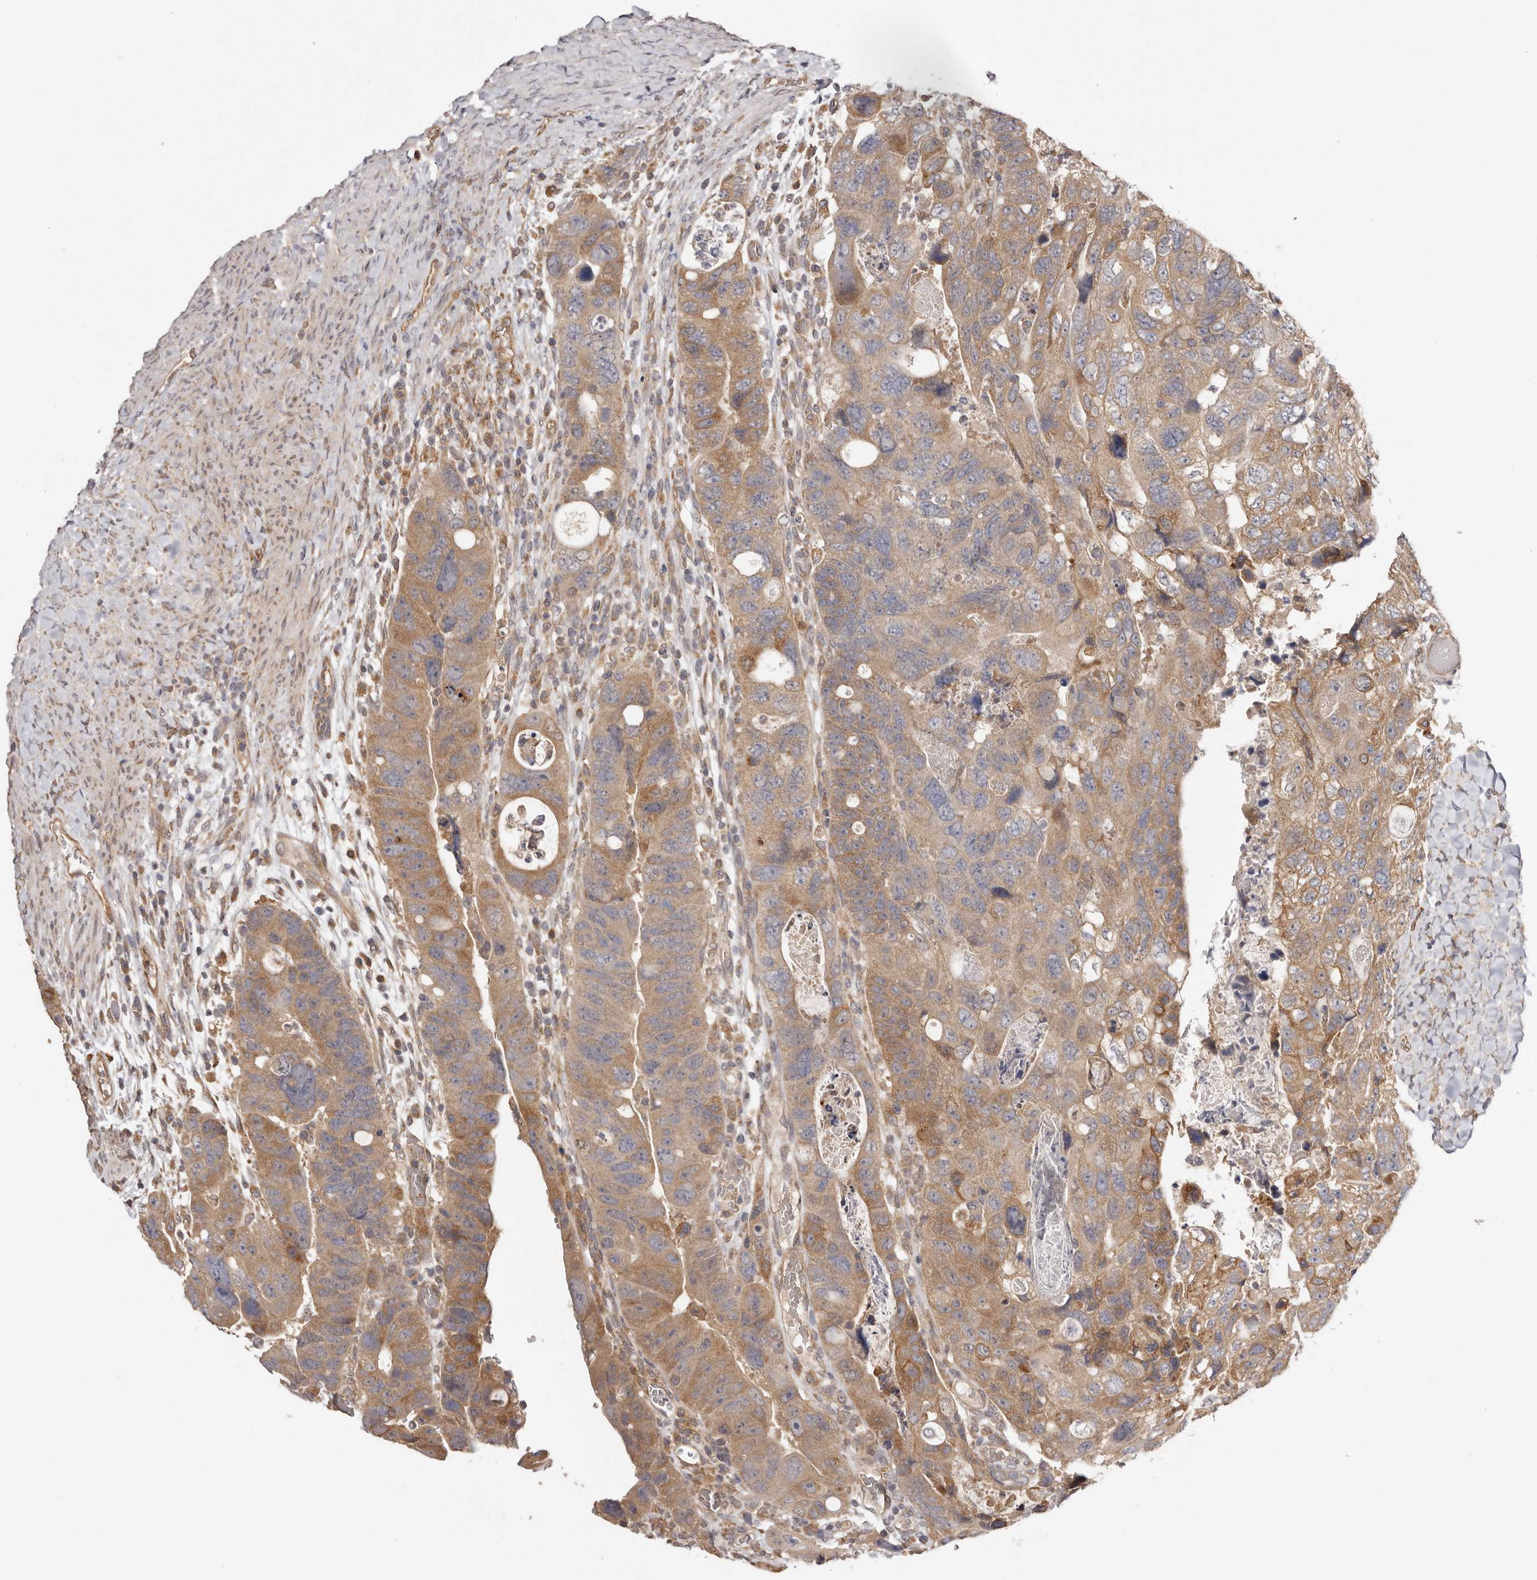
{"staining": {"intensity": "moderate", "quantity": ">75%", "location": "cytoplasmic/membranous"}, "tissue": "colorectal cancer", "cell_type": "Tumor cells", "image_type": "cancer", "snomed": [{"axis": "morphology", "description": "Adenocarcinoma, NOS"}, {"axis": "topography", "description": "Rectum"}], "caption": "Immunohistochemical staining of colorectal cancer reveals medium levels of moderate cytoplasmic/membranous expression in about >75% of tumor cells.", "gene": "UBR2", "patient": {"sex": "male", "age": 59}}